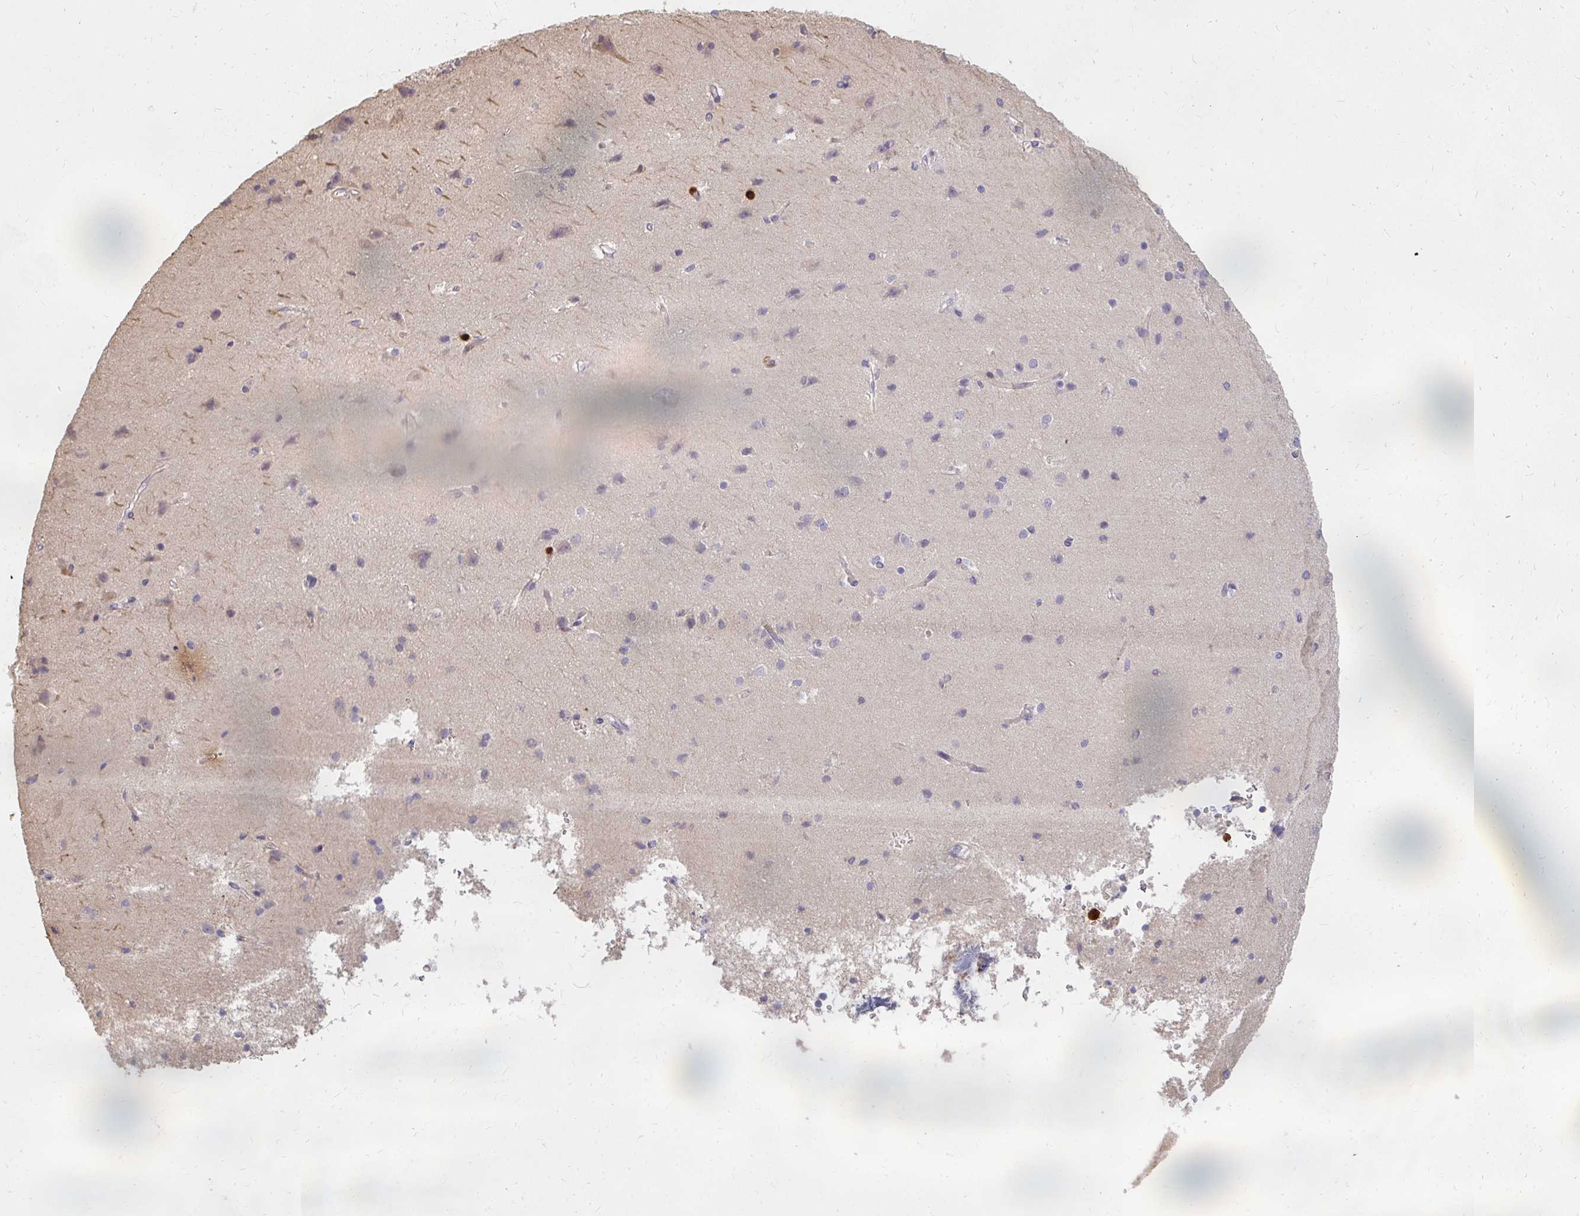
{"staining": {"intensity": "negative", "quantity": "none", "location": "none"}, "tissue": "cerebral cortex", "cell_type": "Endothelial cells", "image_type": "normal", "snomed": [{"axis": "morphology", "description": "Normal tissue, NOS"}, {"axis": "topography", "description": "Cerebral cortex"}], "caption": "Immunohistochemical staining of normal human cerebral cortex exhibits no significant expression in endothelial cells.", "gene": "CNTRL", "patient": {"sex": "male", "age": 37}}